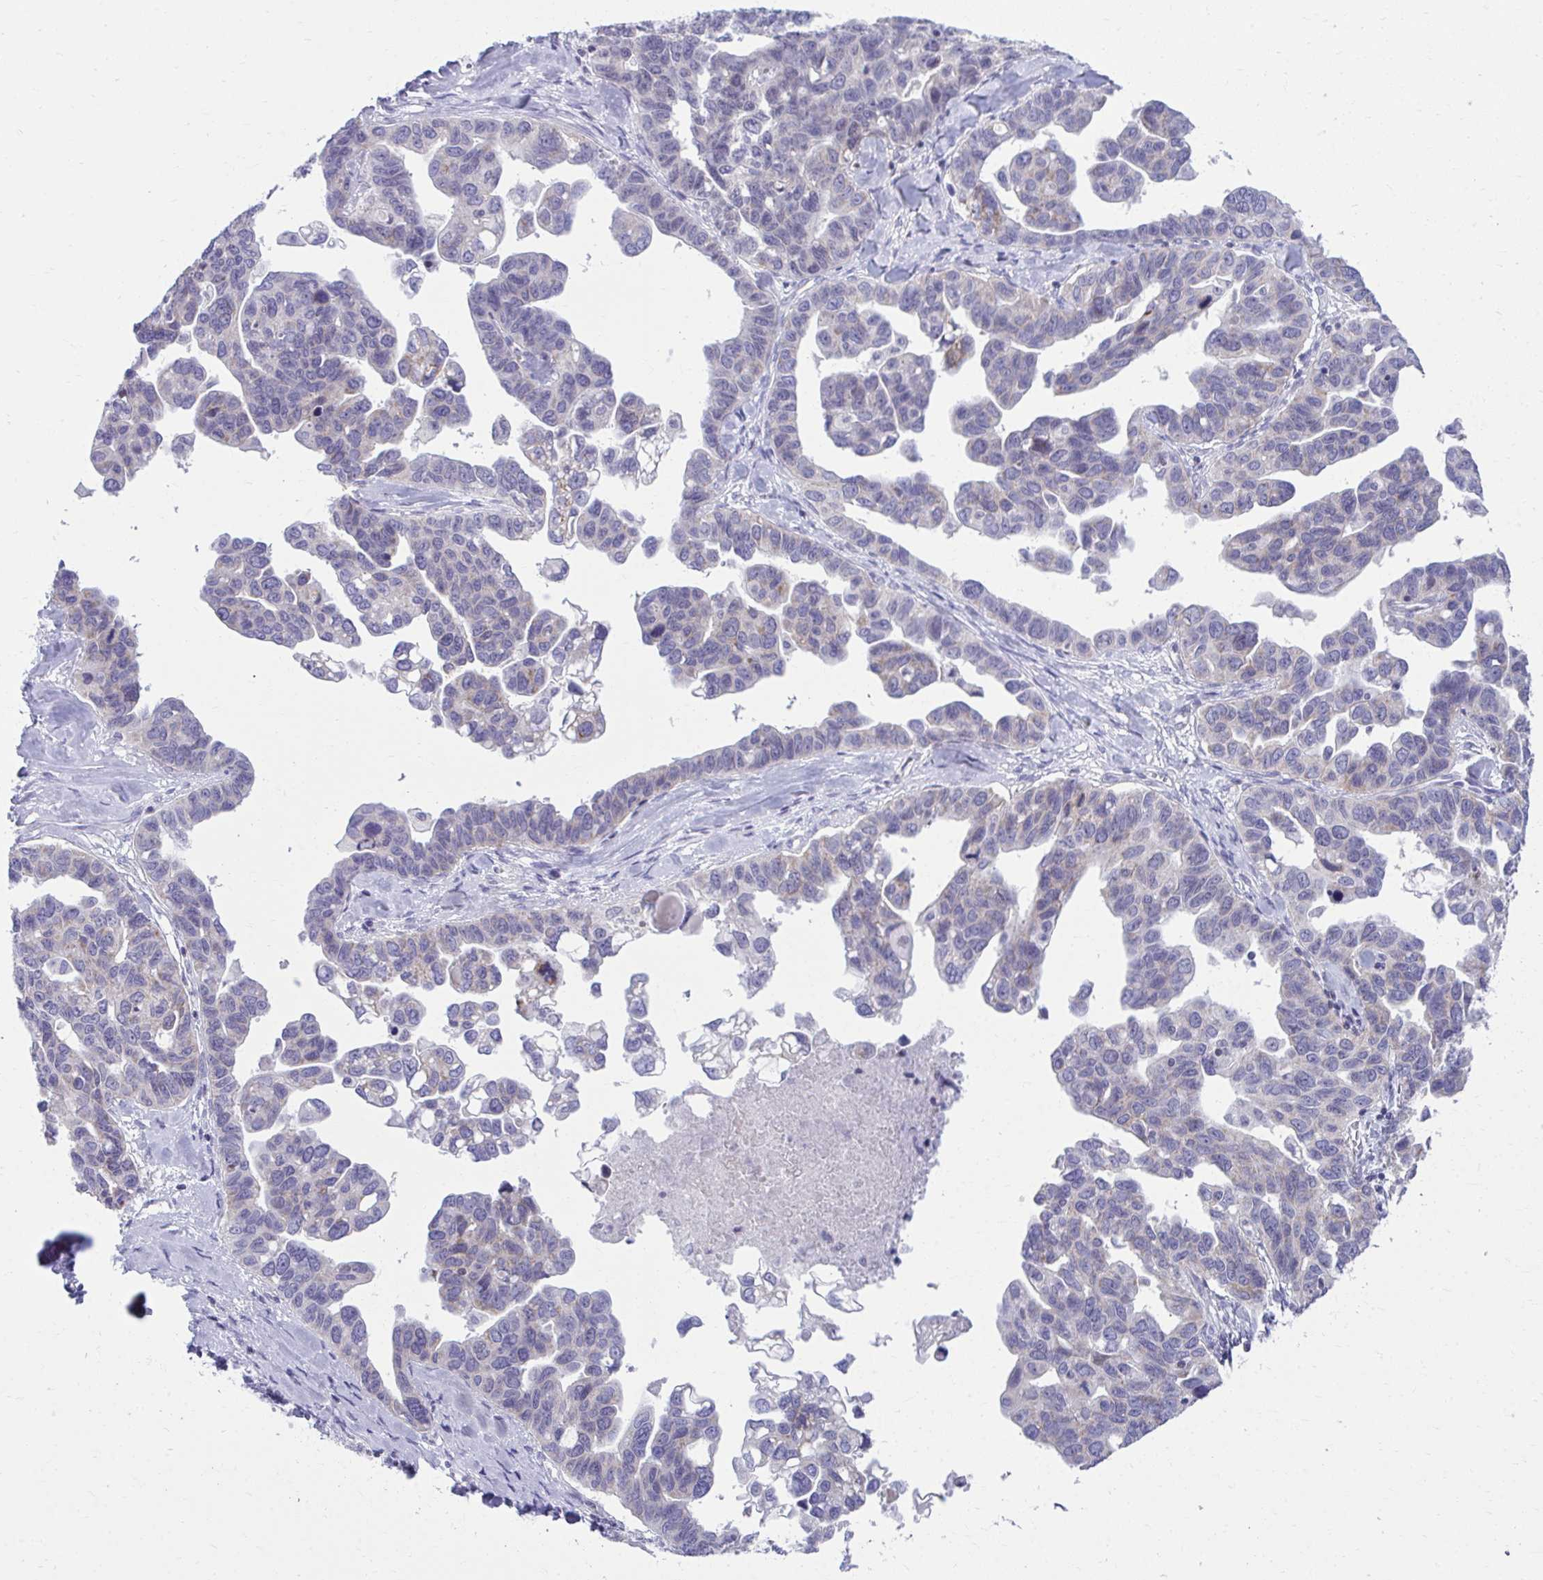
{"staining": {"intensity": "weak", "quantity": "<25%", "location": "cytoplasmic/membranous"}, "tissue": "ovarian cancer", "cell_type": "Tumor cells", "image_type": "cancer", "snomed": [{"axis": "morphology", "description": "Cystadenocarcinoma, serous, NOS"}, {"axis": "topography", "description": "Ovary"}], "caption": "This histopathology image is of ovarian cancer (serous cystadenocarcinoma) stained with immunohistochemistry to label a protein in brown with the nuclei are counter-stained blue. There is no positivity in tumor cells.", "gene": "OR7A5", "patient": {"sex": "female", "age": 69}}